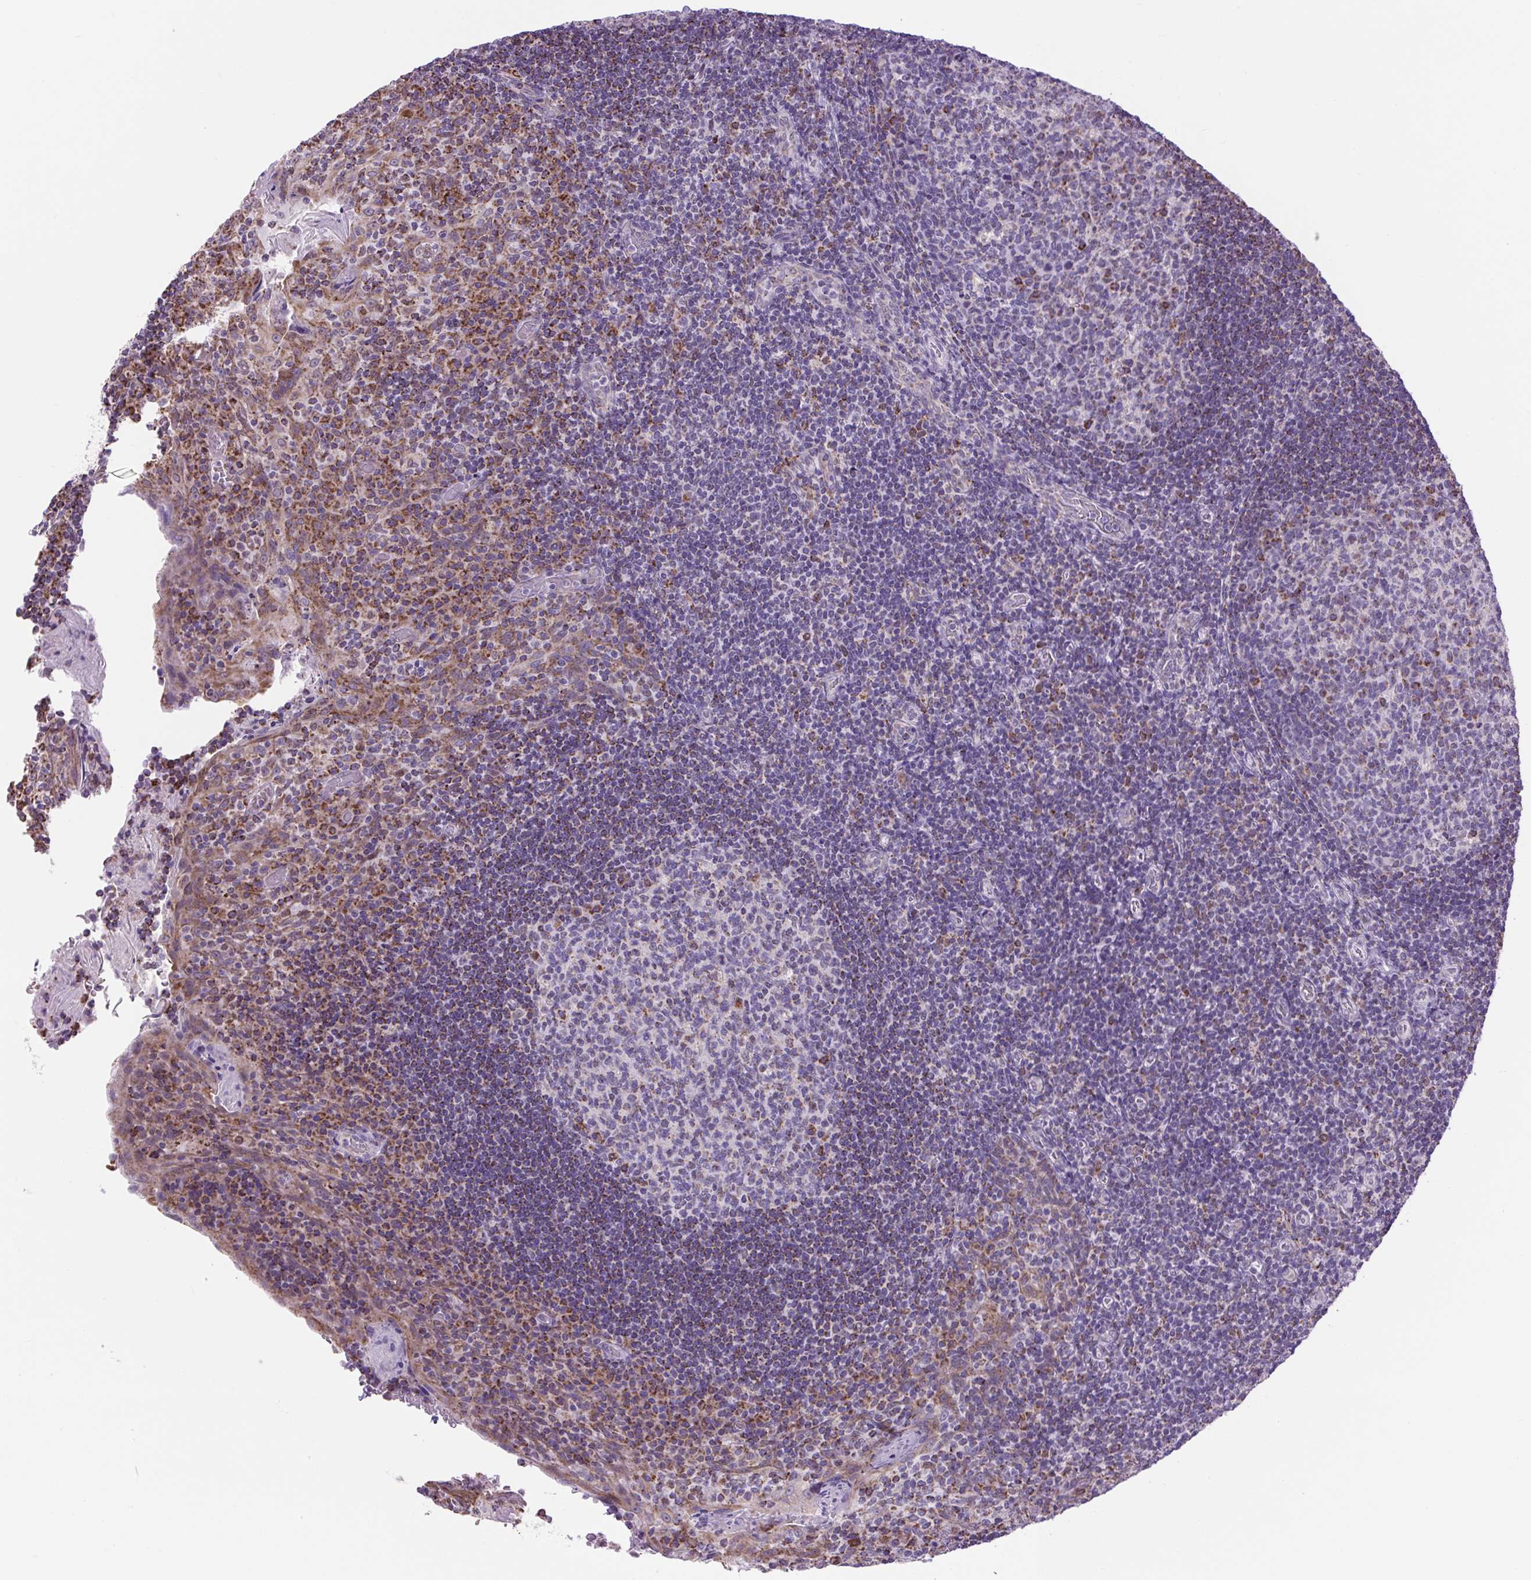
{"staining": {"intensity": "moderate", "quantity": "<25%", "location": "cytoplasmic/membranous"}, "tissue": "tonsil", "cell_type": "Germinal center cells", "image_type": "normal", "snomed": [{"axis": "morphology", "description": "Normal tissue, NOS"}, {"axis": "topography", "description": "Tonsil"}], "caption": "There is low levels of moderate cytoplasmic/membranous expression in germinal center cells of benign tonsil, as demonstrated by immunohistochemical staining (brown color).", "gene": "SCO2", "patient": {"sex": "male", "age": 17}}